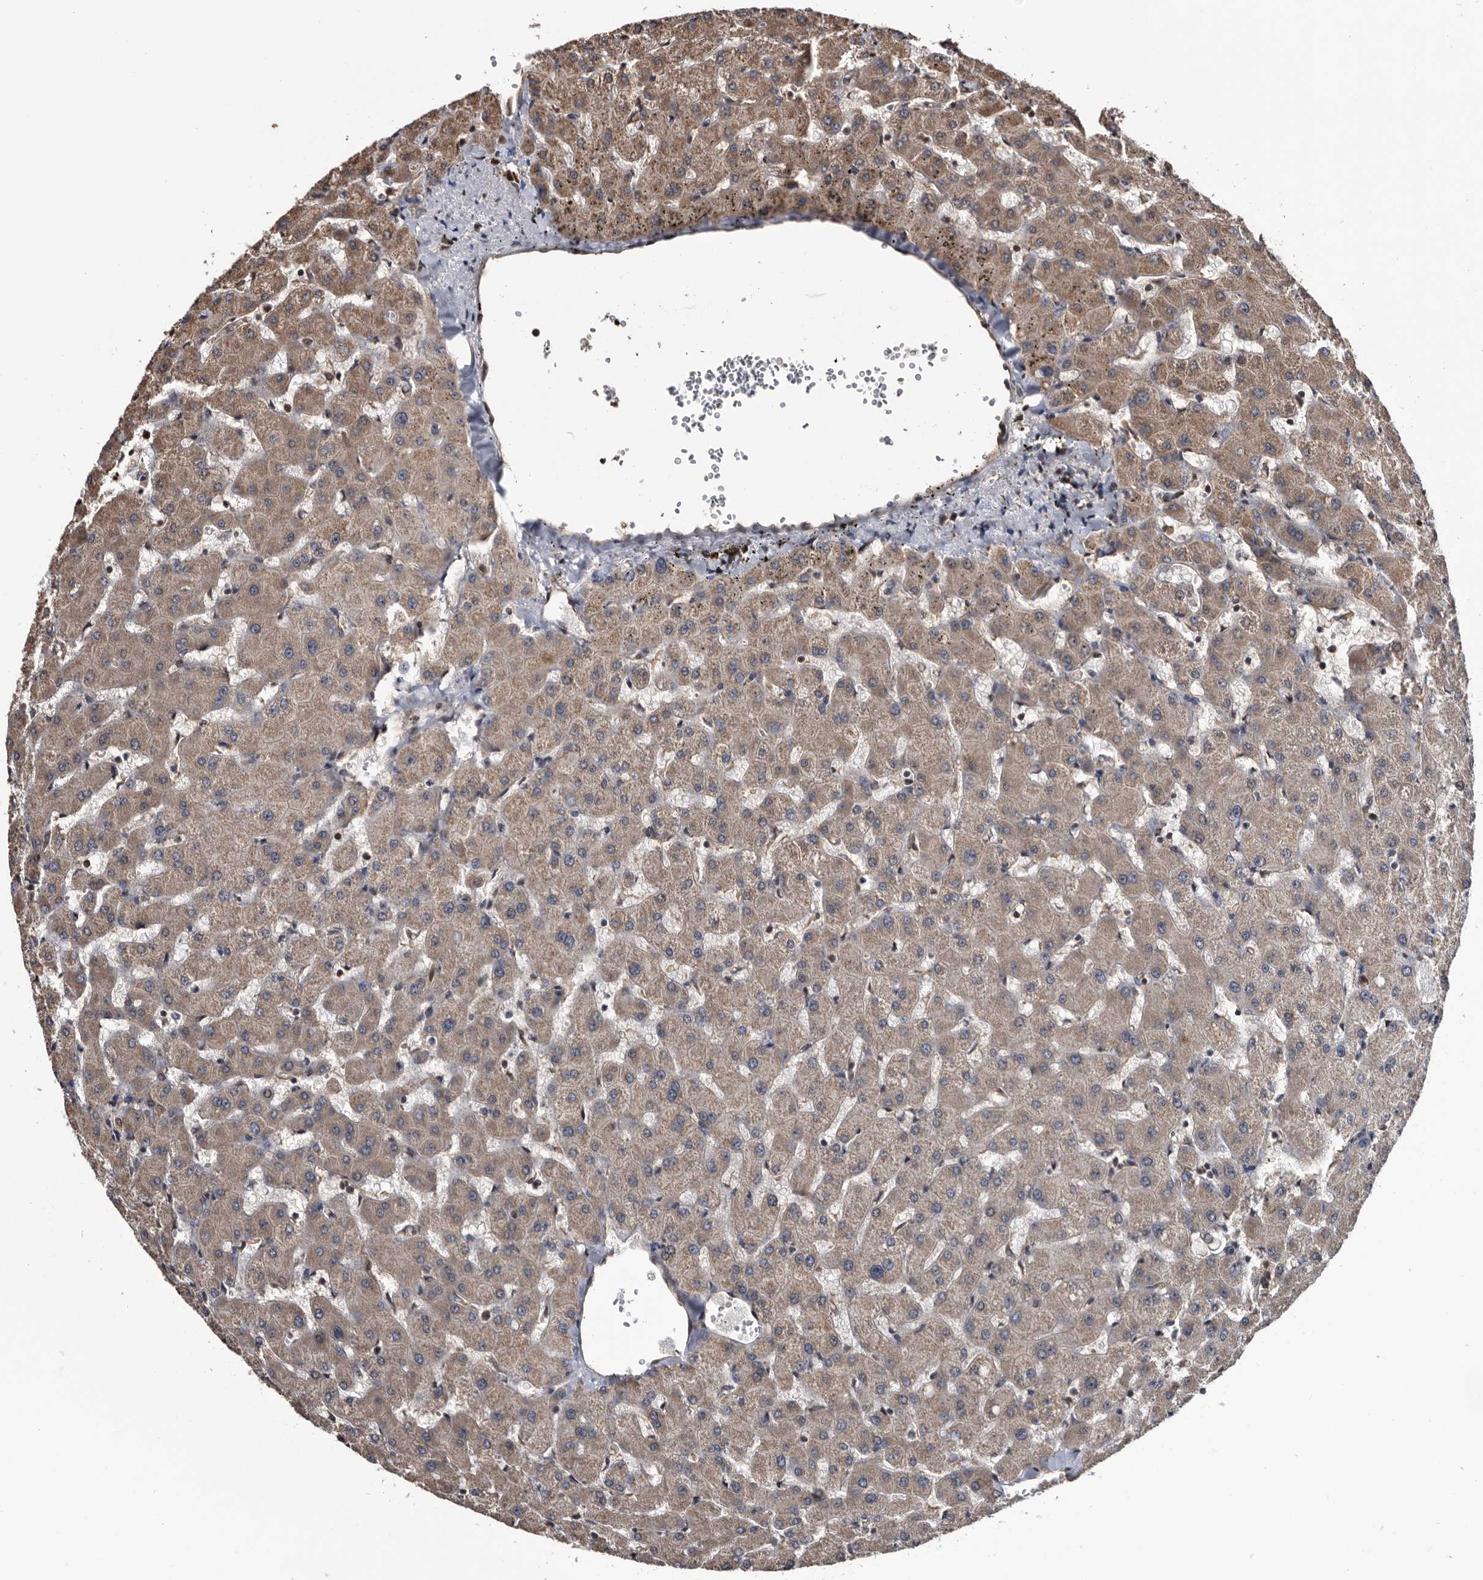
{"staining": {"intensity": "moderate", "quantity": "25%-75%", "location": "cytoplasmic/membranous"}, "tissue": "liver", "cell_type": "Cholangiocytes", "image_type": "normal", "snomed": [{"axis": "morphology", "description": "Normal tissue, NOS"}, {"axis": "topography", "description": "Liver"}], "caption": "This is a photomicrograph of immunohistochemistry (IHC) staining of benign liver, which shows moderate staining in the cytoplasmic/membranous of cholangiocytes.", "gene": "TTI2", "patient": {"sex": "female", "age": 63}}